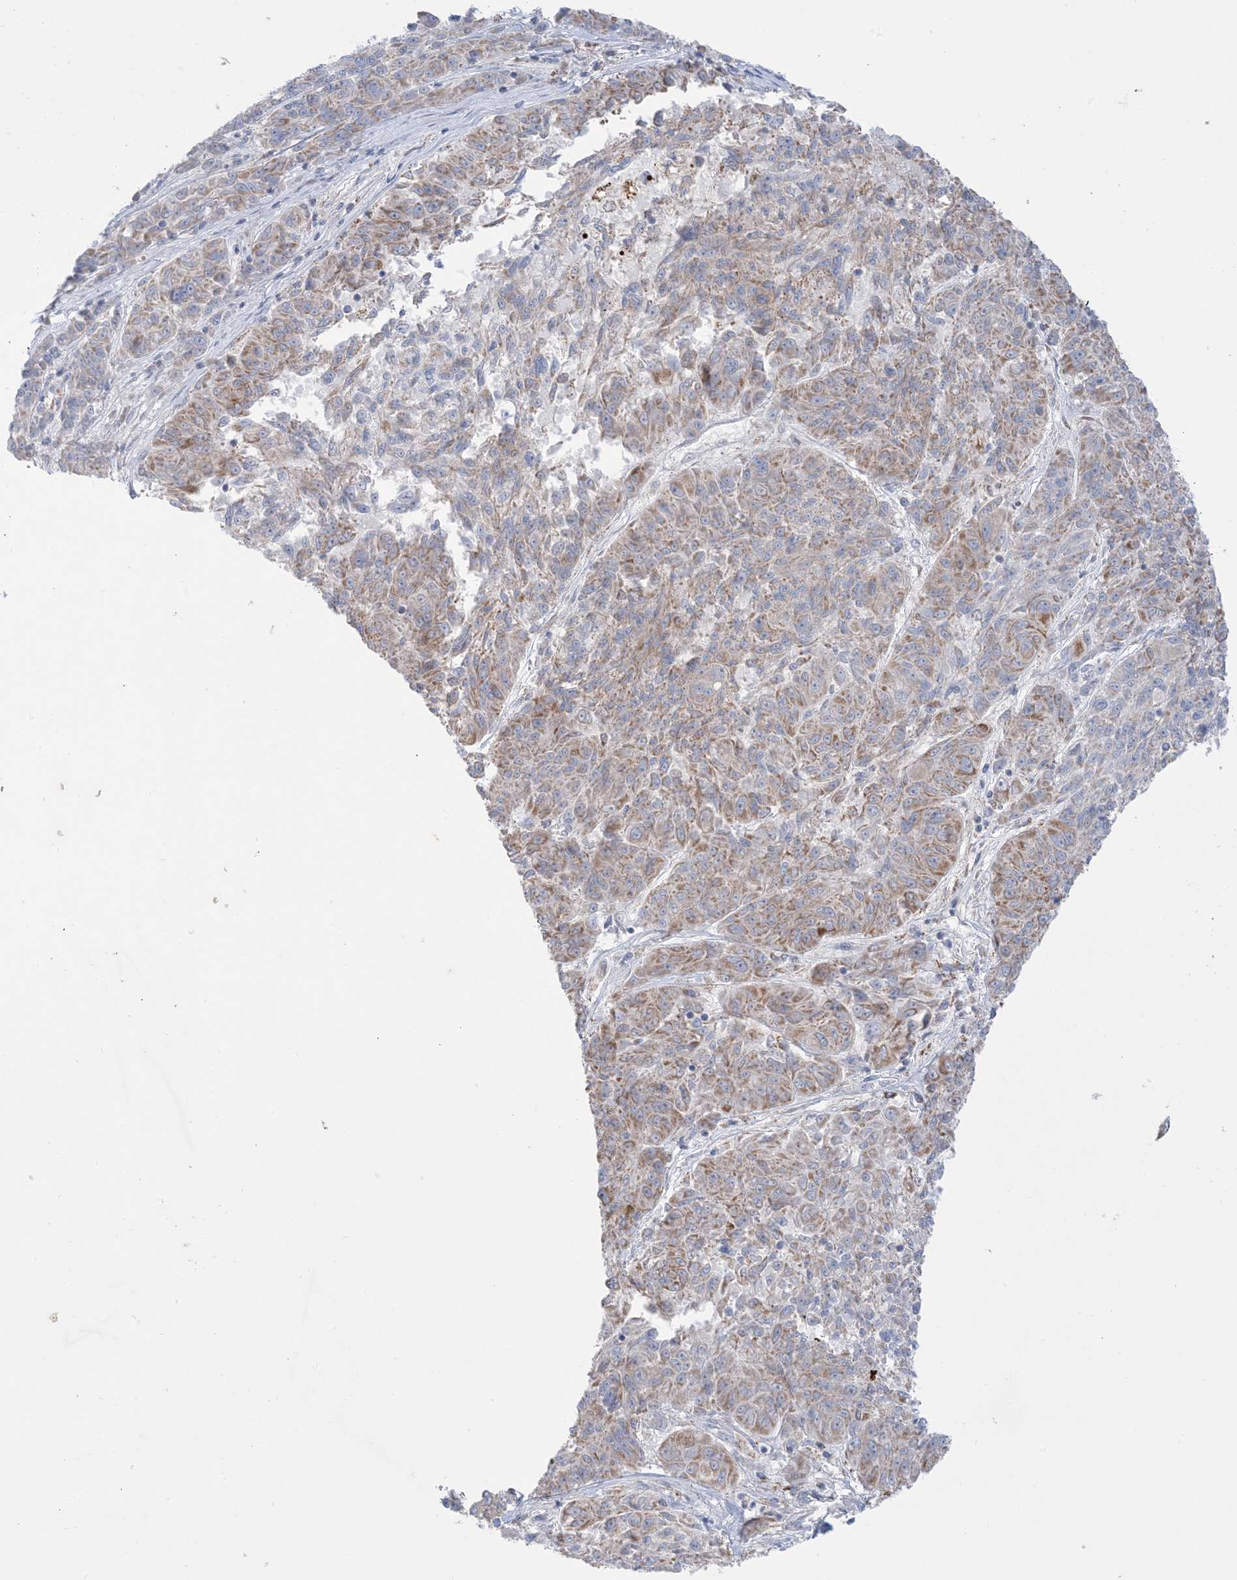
{"staining": {"intensity": "weak", "quantity": ">75%", "location": "cytoplasmic/membranous"}, "tissue": "melanoma", "cell_type": "Tumor cells", "image_type": "cancer", "snomed": [{"axis": "morphology", "description": "Malignant melanoma, NOS"}, {"axis": "topography", "description": "Skin"}], "caption": "Human melanoma stained with a protein marker demonstrates weak staining in tumor cells.", "gene": "KCTD6", "patient": {"sex": "male", "age": 53}}